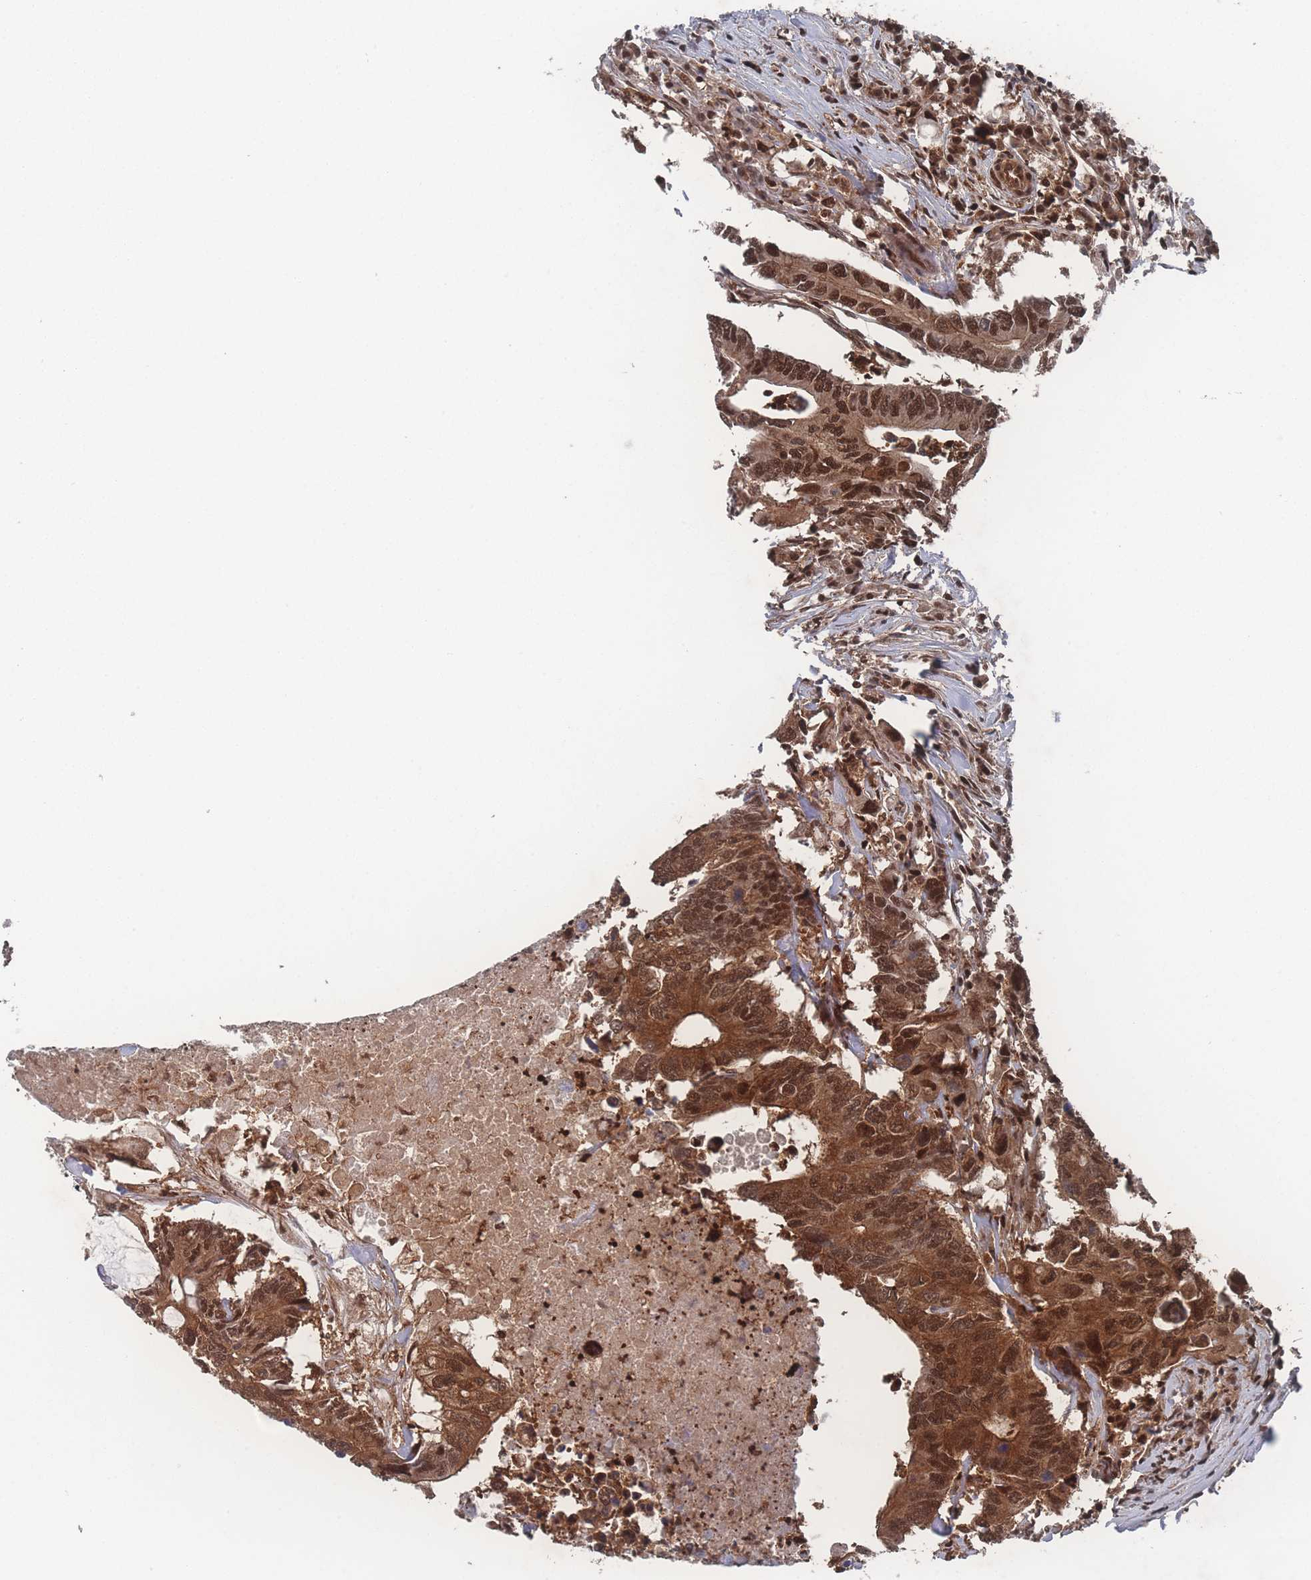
{"staining": {"intensity": "moderate", "quantity": ">75%", "location": "cytoplasmic/membranous,nuclear"}, "tissue": "colorectal cancer", "cell_type": "Tumor cells", "image_type": "cancer", "snomed": [{"axis": "morphology", "description": "Adenocarcinoma, NOS"}, {"axis": "topography", "description": "Colon"}], "caption": "Colorectal cancer stained for a protein (brown) displays moderate cytoplasmic/membranous and nuclear positive expression in approximately >75% of tumor cells.", "gene": "PSMA1", "patient": {"sex": "male", "age": 71}}